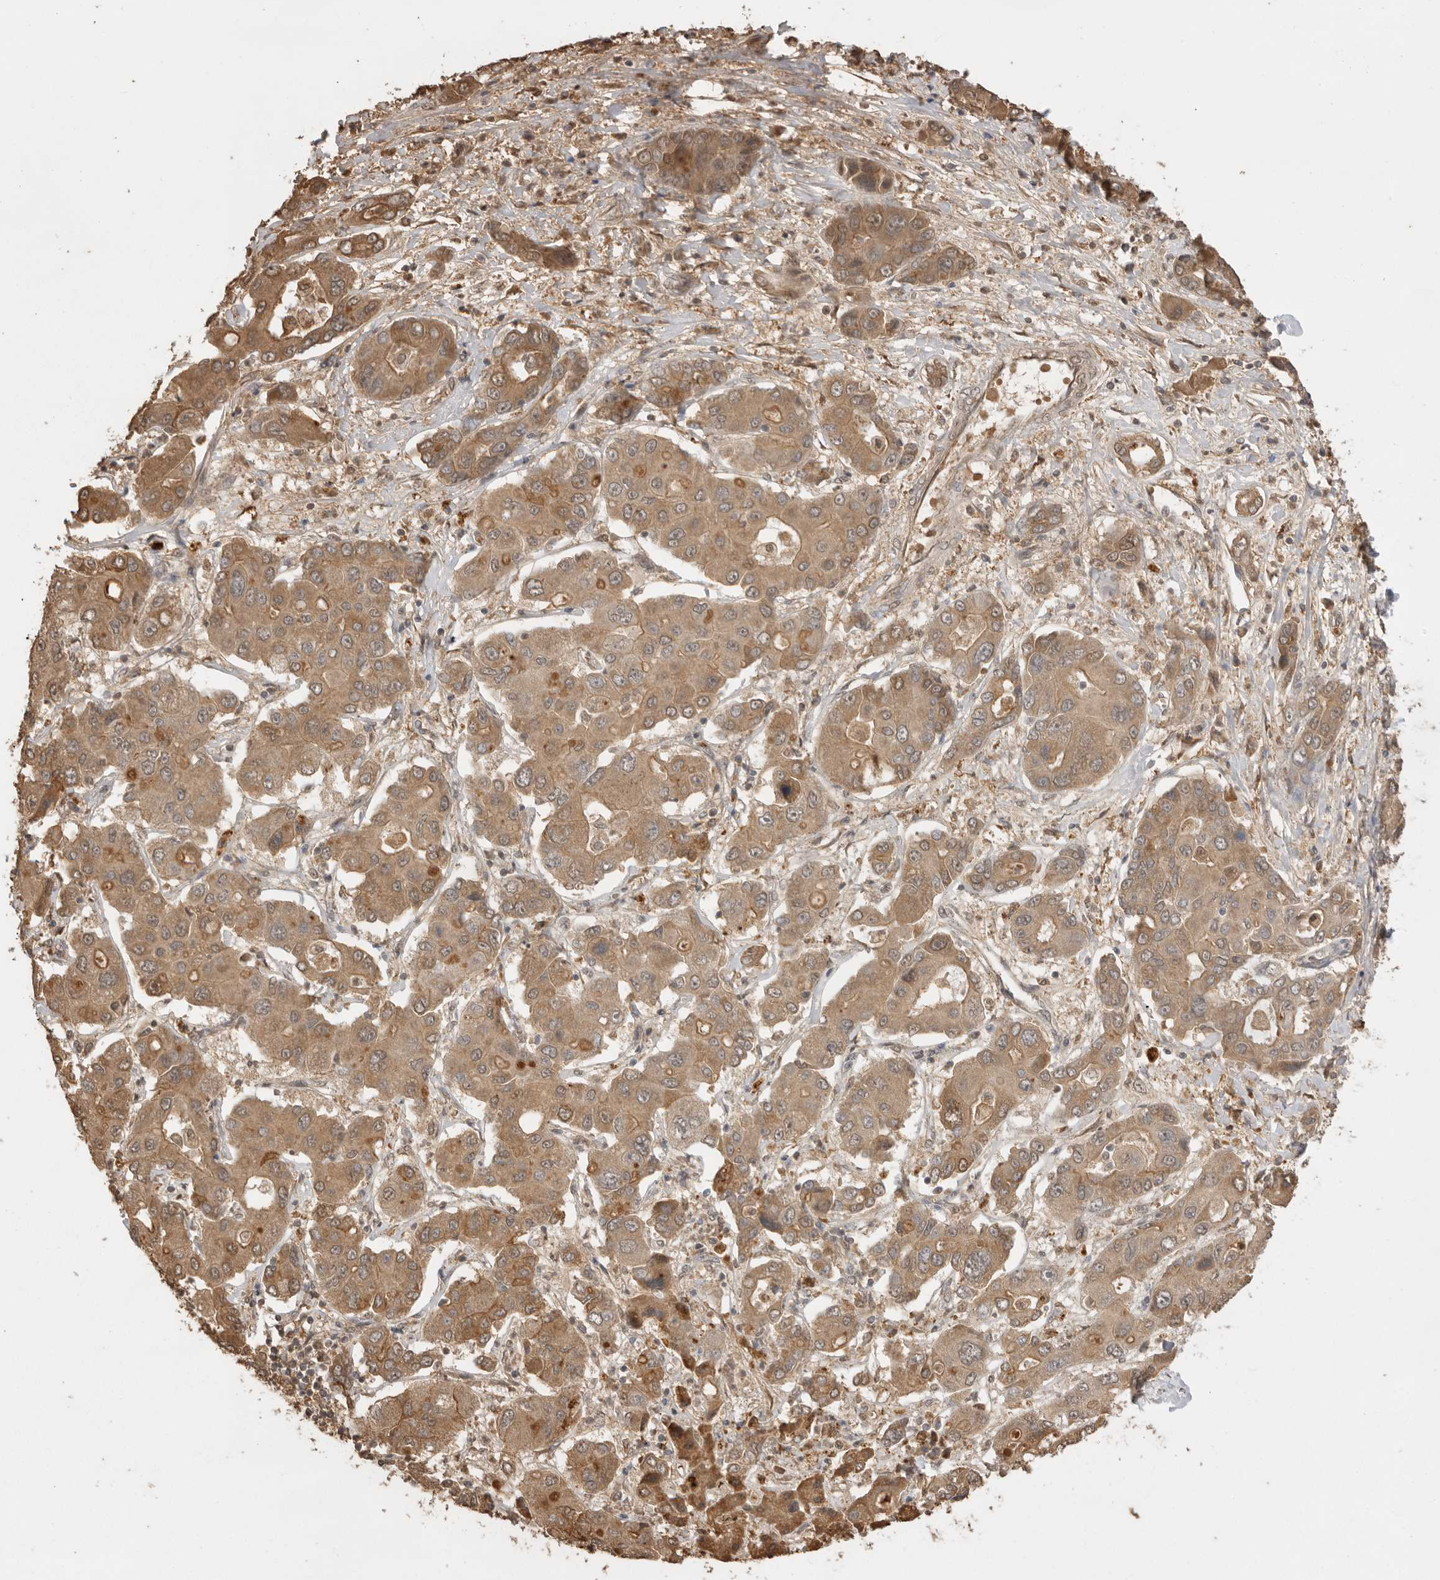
{"staining": {"intensity": "moderate", "quantity": ">75%", "location": "cytoplasmic/membranous"}, "tissue": "liver cancer", "cell_type": "Tumor cells", "image_type": "cancer", "snomed": [{"axis": "morphology", "description": "Cholangiocarcinoma"}, {"axis": "topography", "description": "Liver"}], "caption": "Tumor cells show medium levels of moderate cytoplasmic/membranous positivity in approximately >75% of cells in human cholangiocarcinoma (liver).", "gene": "JAG2", "patient": {"sex": "male", "age": 67}}